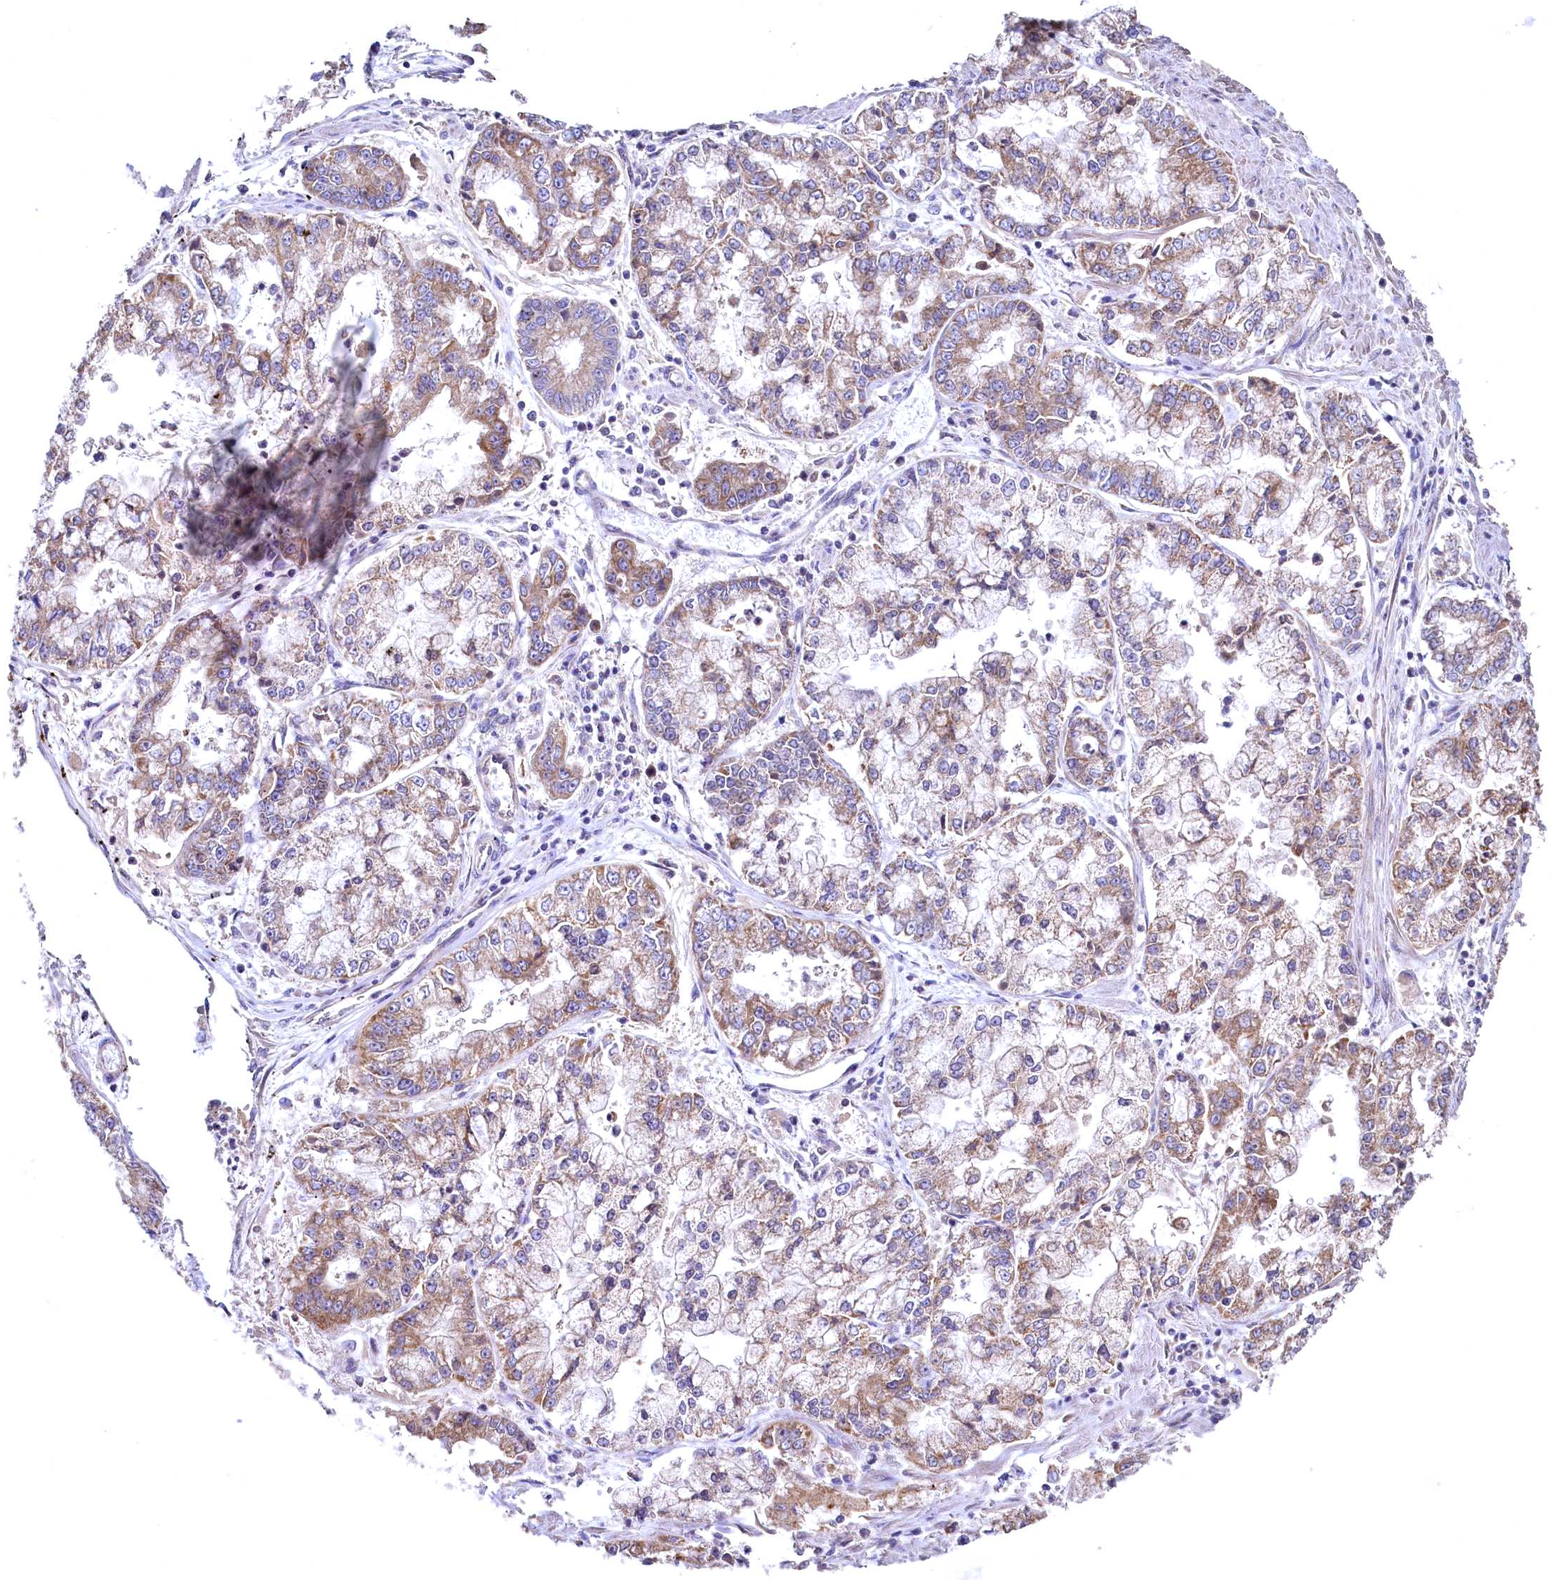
{"staining": {"intensity": "moderate", "quantity": ">75%", "location": "cytoplasmic/membranous"}, "tissue": "stomach cancer", "cell_type": "Tumor cells", "image_type": "cancer", "snomed": [{"axis": "morphology", "description": "Adenocarcinoma, NOS"}, {"axis": "topography", "description": "Stomach"}], "caption": "Stomach cancer stained with a protein marker reveals moderate staining in tumor cells.", "gene": "MRPL57", "patient": {"sex": "male", "age": 76}}